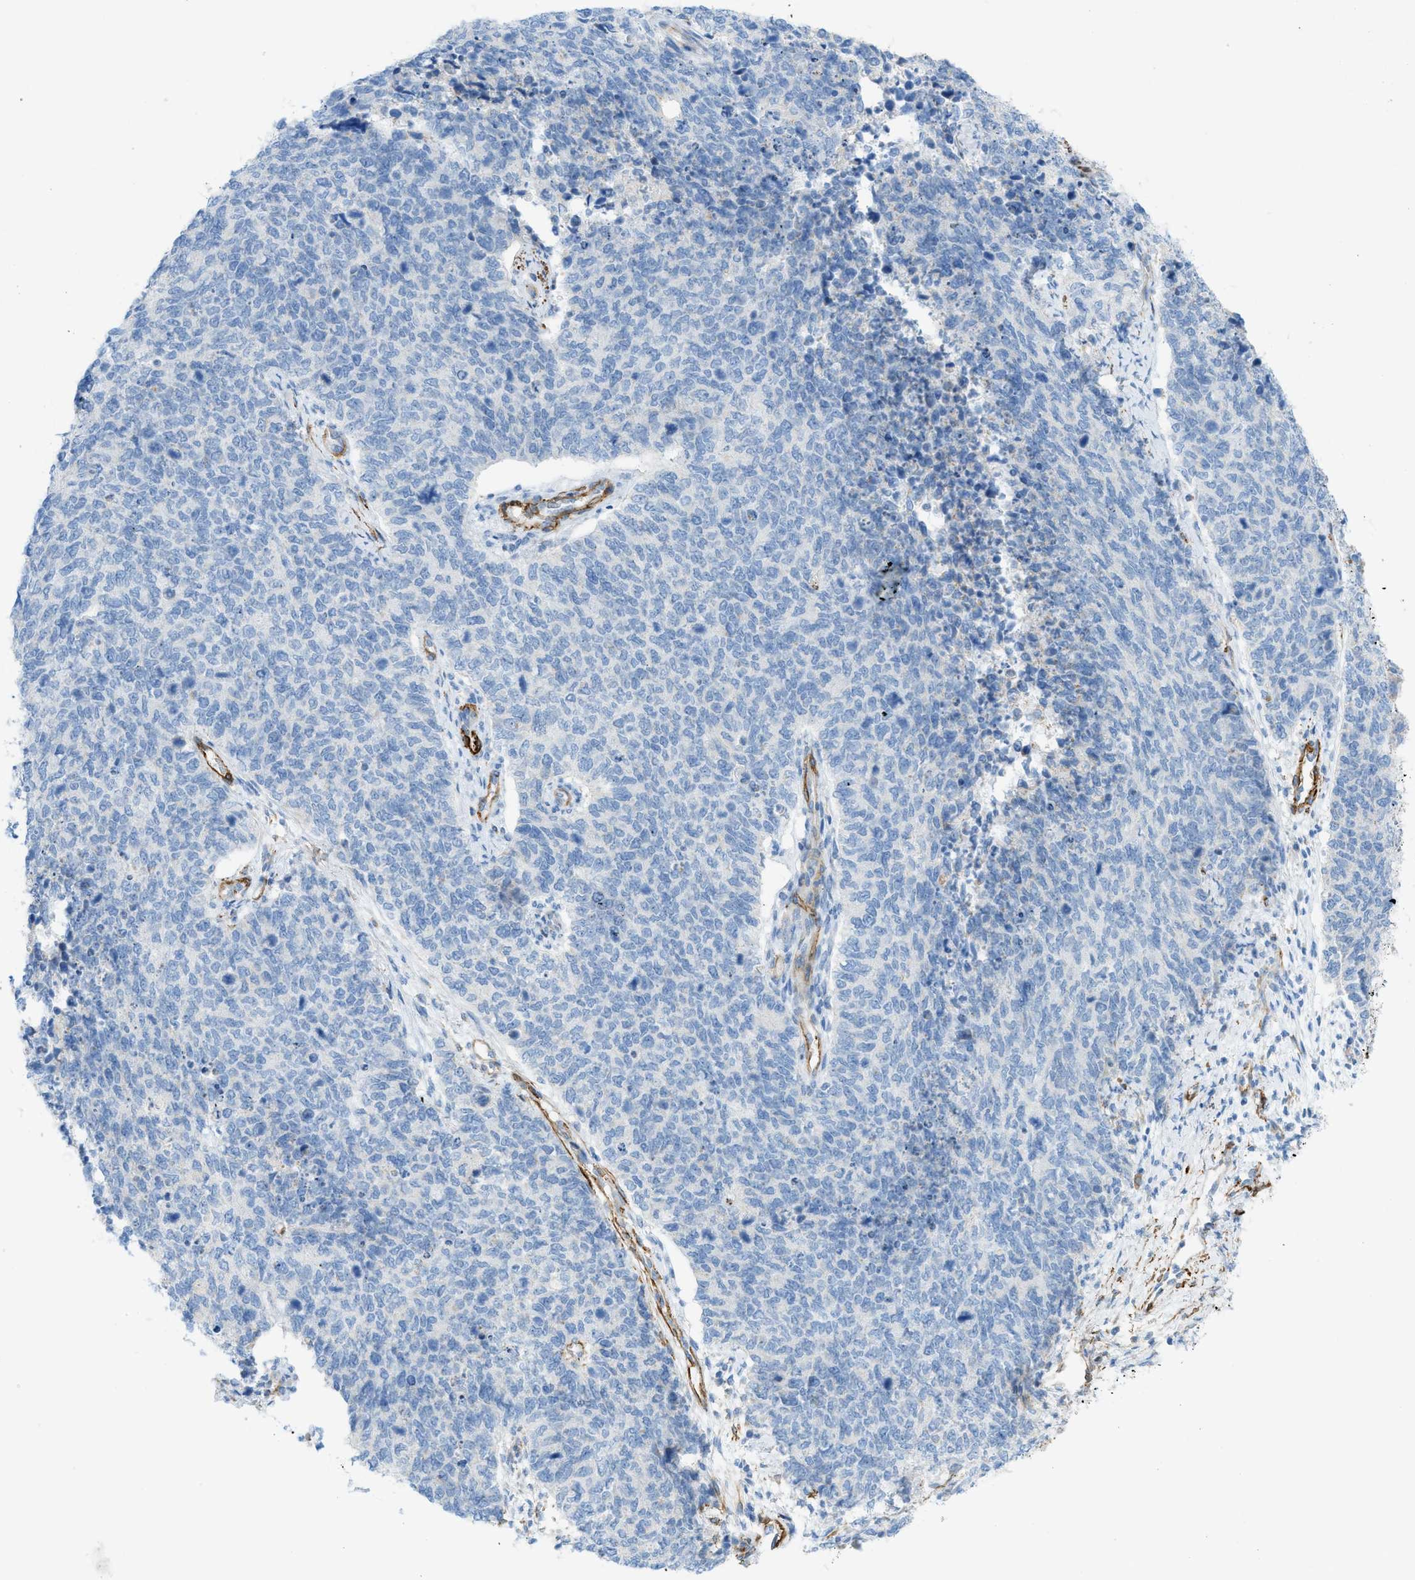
{"staining": {"intensity": "negative", "quantity": "none", "location": "none"}, "tissue": "cervical cancer", "cell_type": "Tumor cells", "image_type": "cancer", "snomed": [{"axis": "morphology", "description": "Squamous cell carcinoma, NOS"}, {"axis": "topography", "description": "Cervix"}], "caption": "High magnification brightfield microscopy of squamous cell carcinoma (cervical) stained with DAB (3,3'-diaminobenzidine) (brown) and counterstained with hematoxylin (blue): tumor cells show no significant staining.", "gene": "MYH11", "patient": {"sex": "female", "age": 63}}